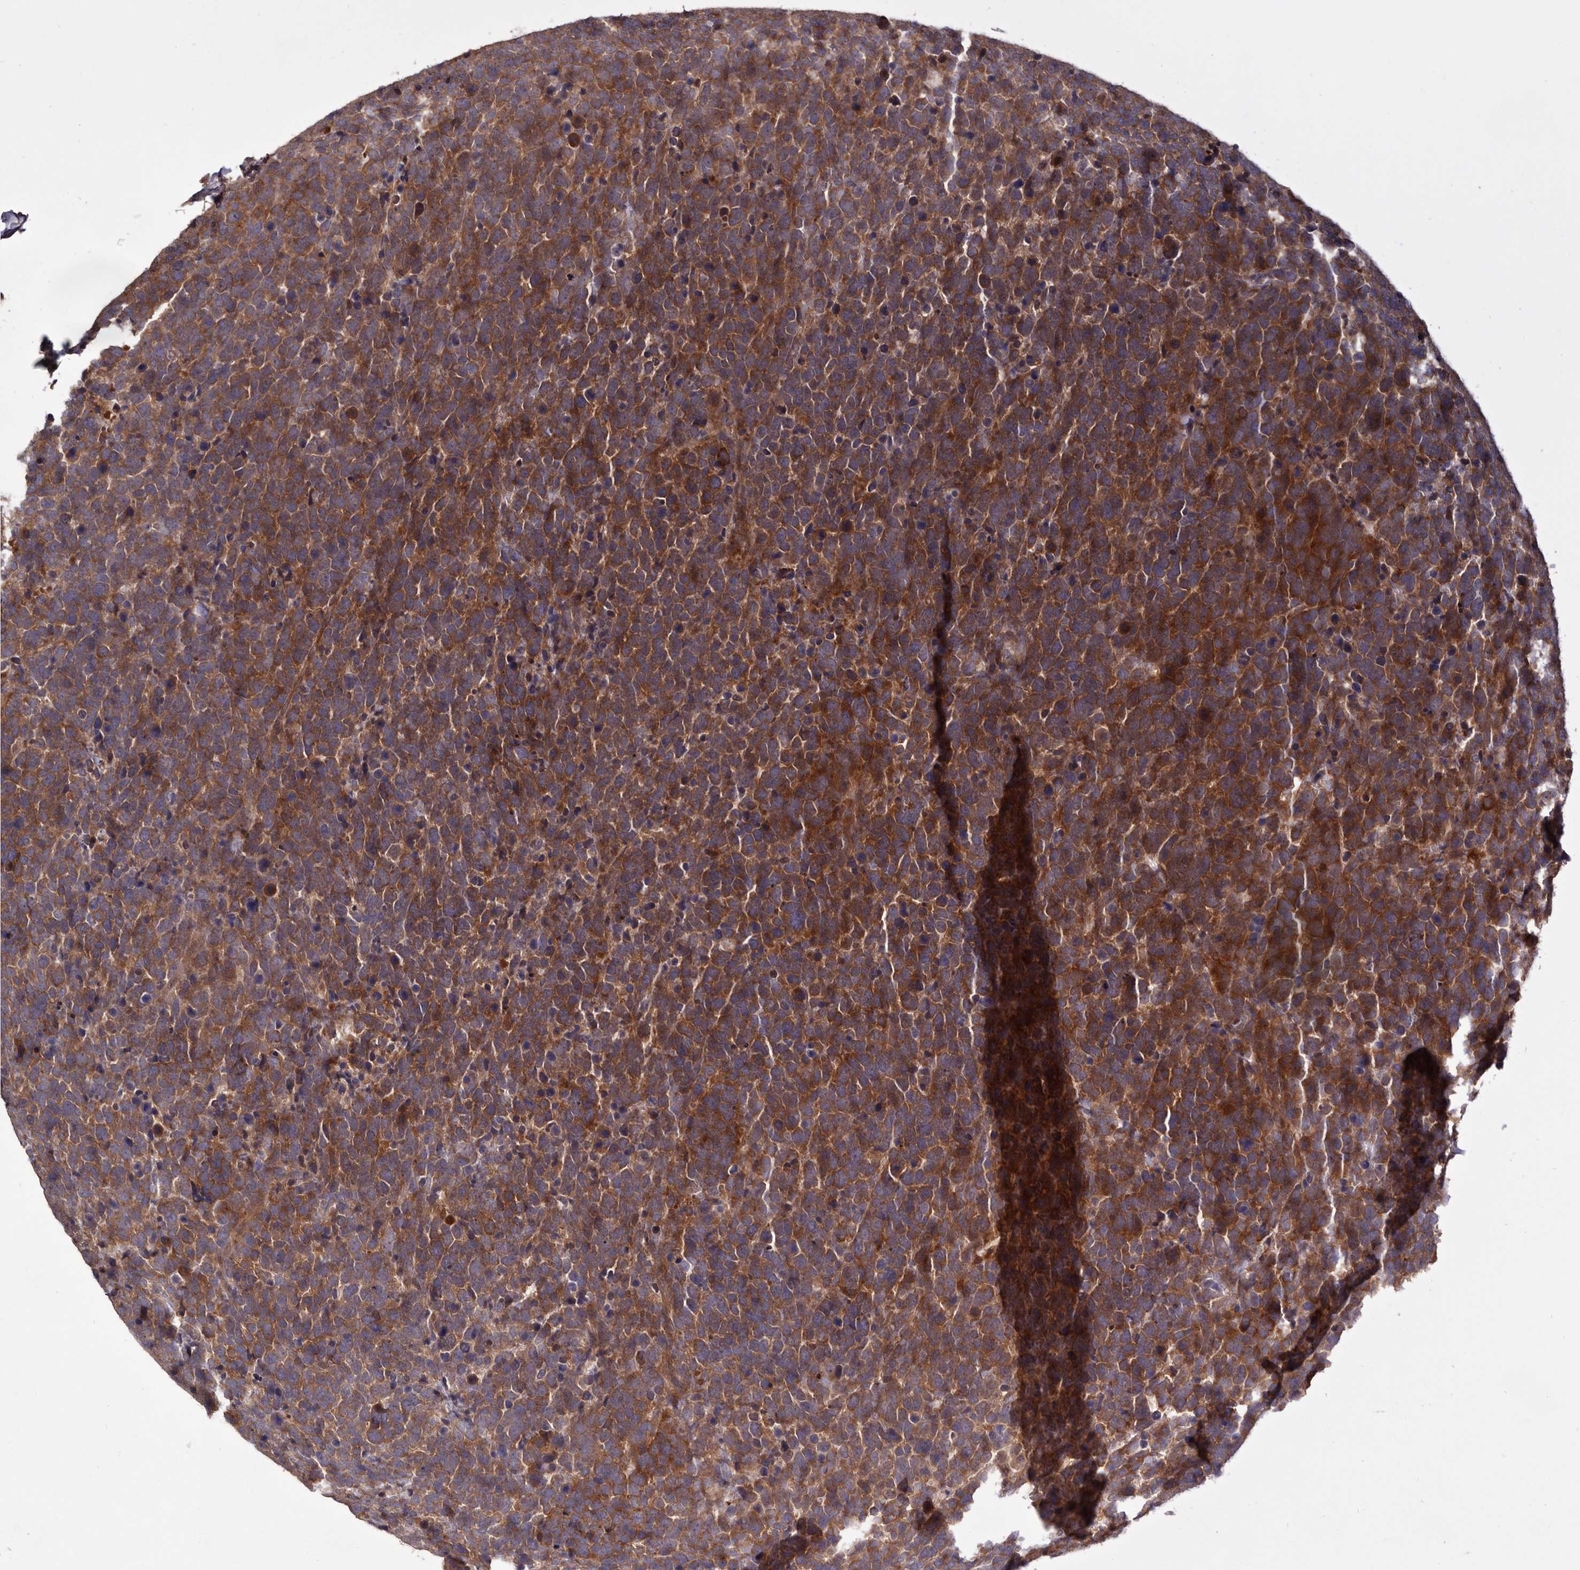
{"staining": {"intensity": "strong", "quantity": ">75%", "location": "cytoplasmic/membranous"}, "tissue": "urothelial cancer", "cell_type": "Tumor cells", "image_type": "cancer", "snomed": [{"axis": "morphology", "description": "Urothelial carcinoma, High grade"}, {"axis": "topography", "description": "Urinary bladder"}], "caption": "Strong cytoplasmic/membranous protein expression is present in about >75% of tumor cells in urothelial cancer.", "gene": "DOP1A", "patient": {"sex": "female", "age": 82}}